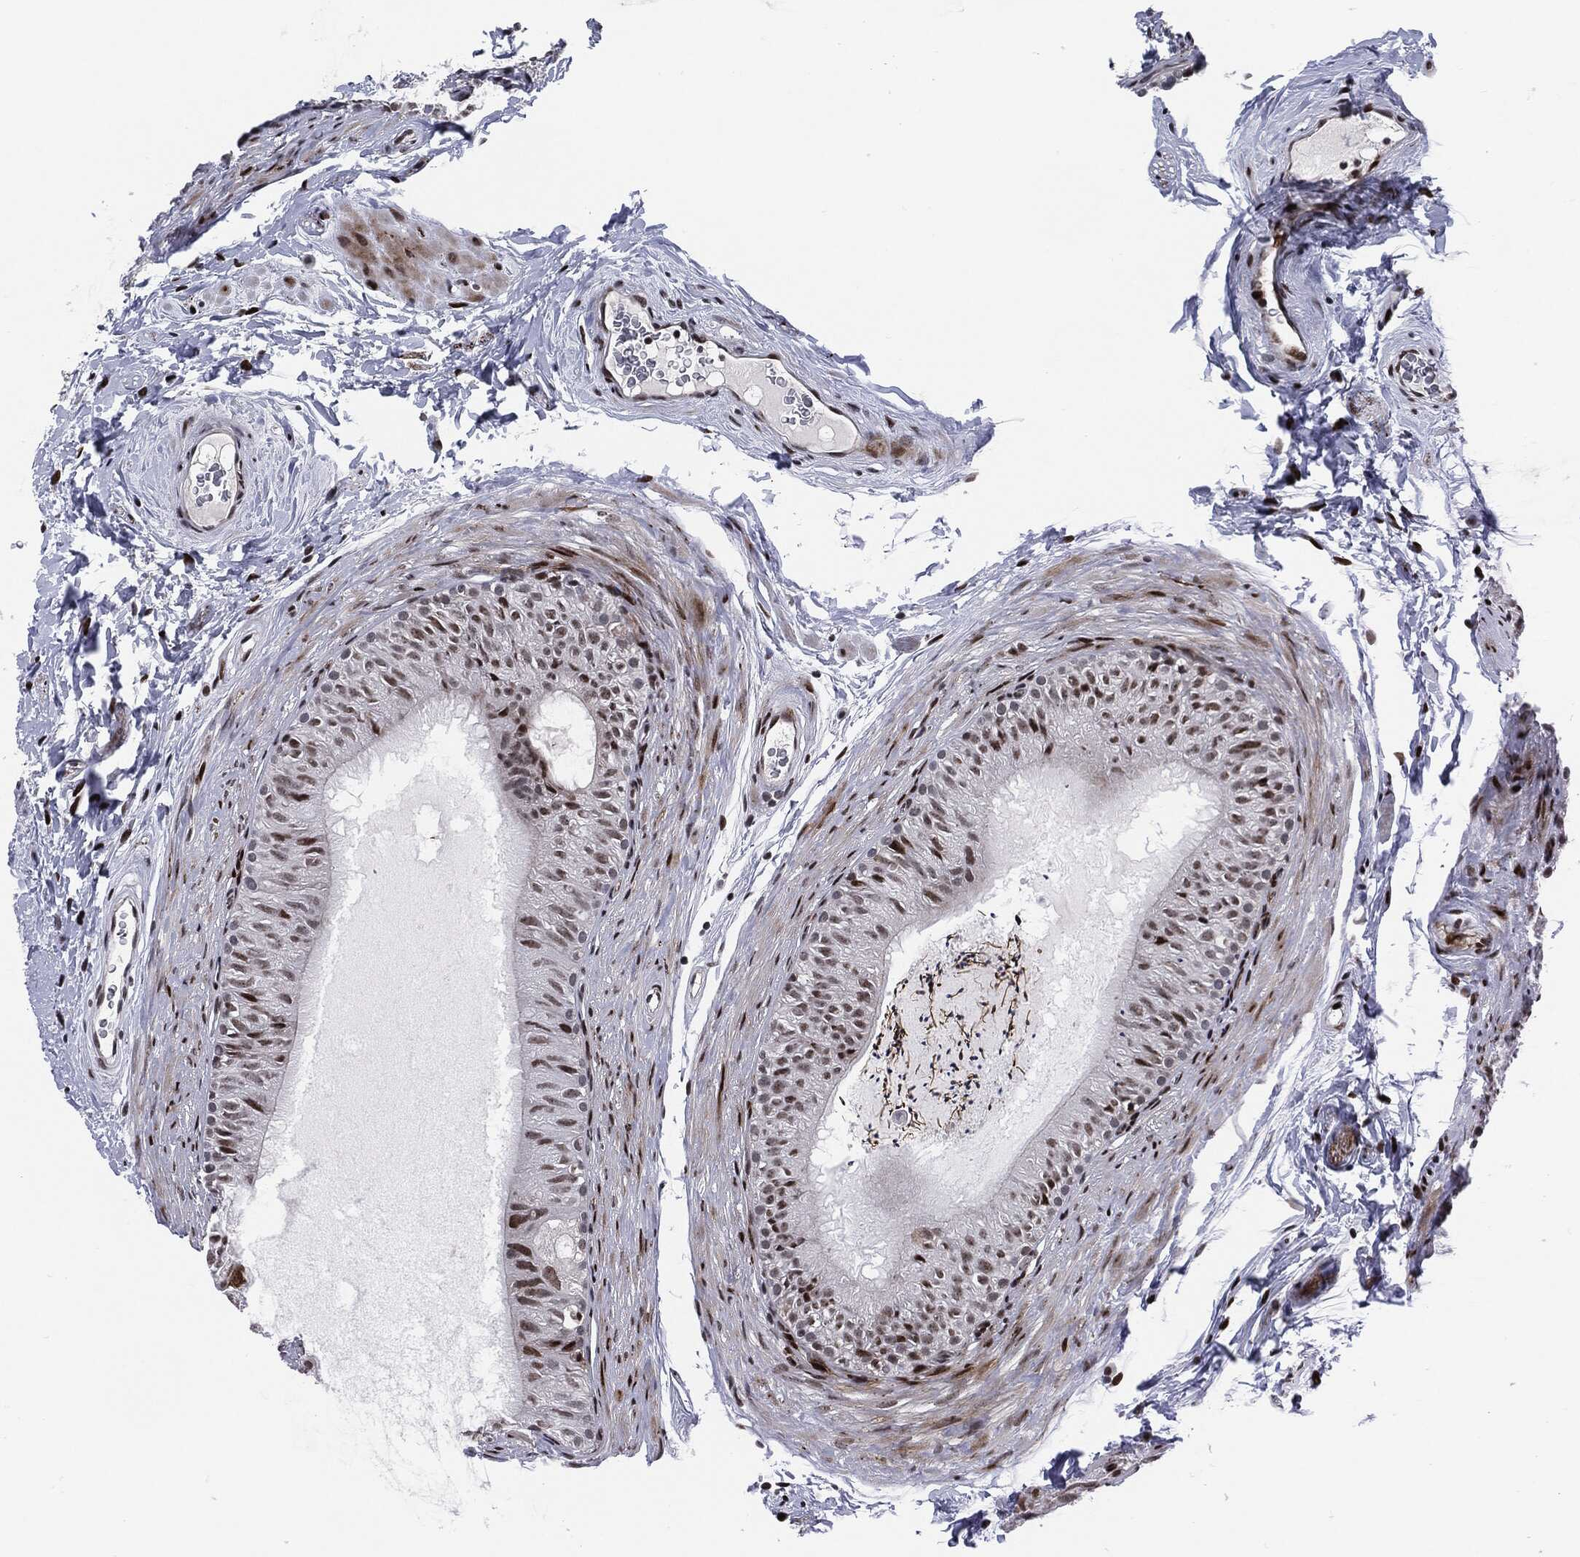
{"staining": {"intensity": "strong", "quantity": "<25%", "location": "nuclear"}, "tissue": "epididymis", "cell_type": "Glandular cells", "image_type": "normal", "snomed": [{"axis": "morphology", "description": "Normal tissue, NOS"}, {"axis": "topography", "description": "Epididymis"}], "caption": "Immunohistochemical staining of benign human epididymis displays <25% levels of strong nuclear protein staining in approximately <25% of glandular cells. (DAB IHC with brightfield microscopy, high magnification).", "gene": "AKT2", "patient": {"sex": "male", "age": 34}}